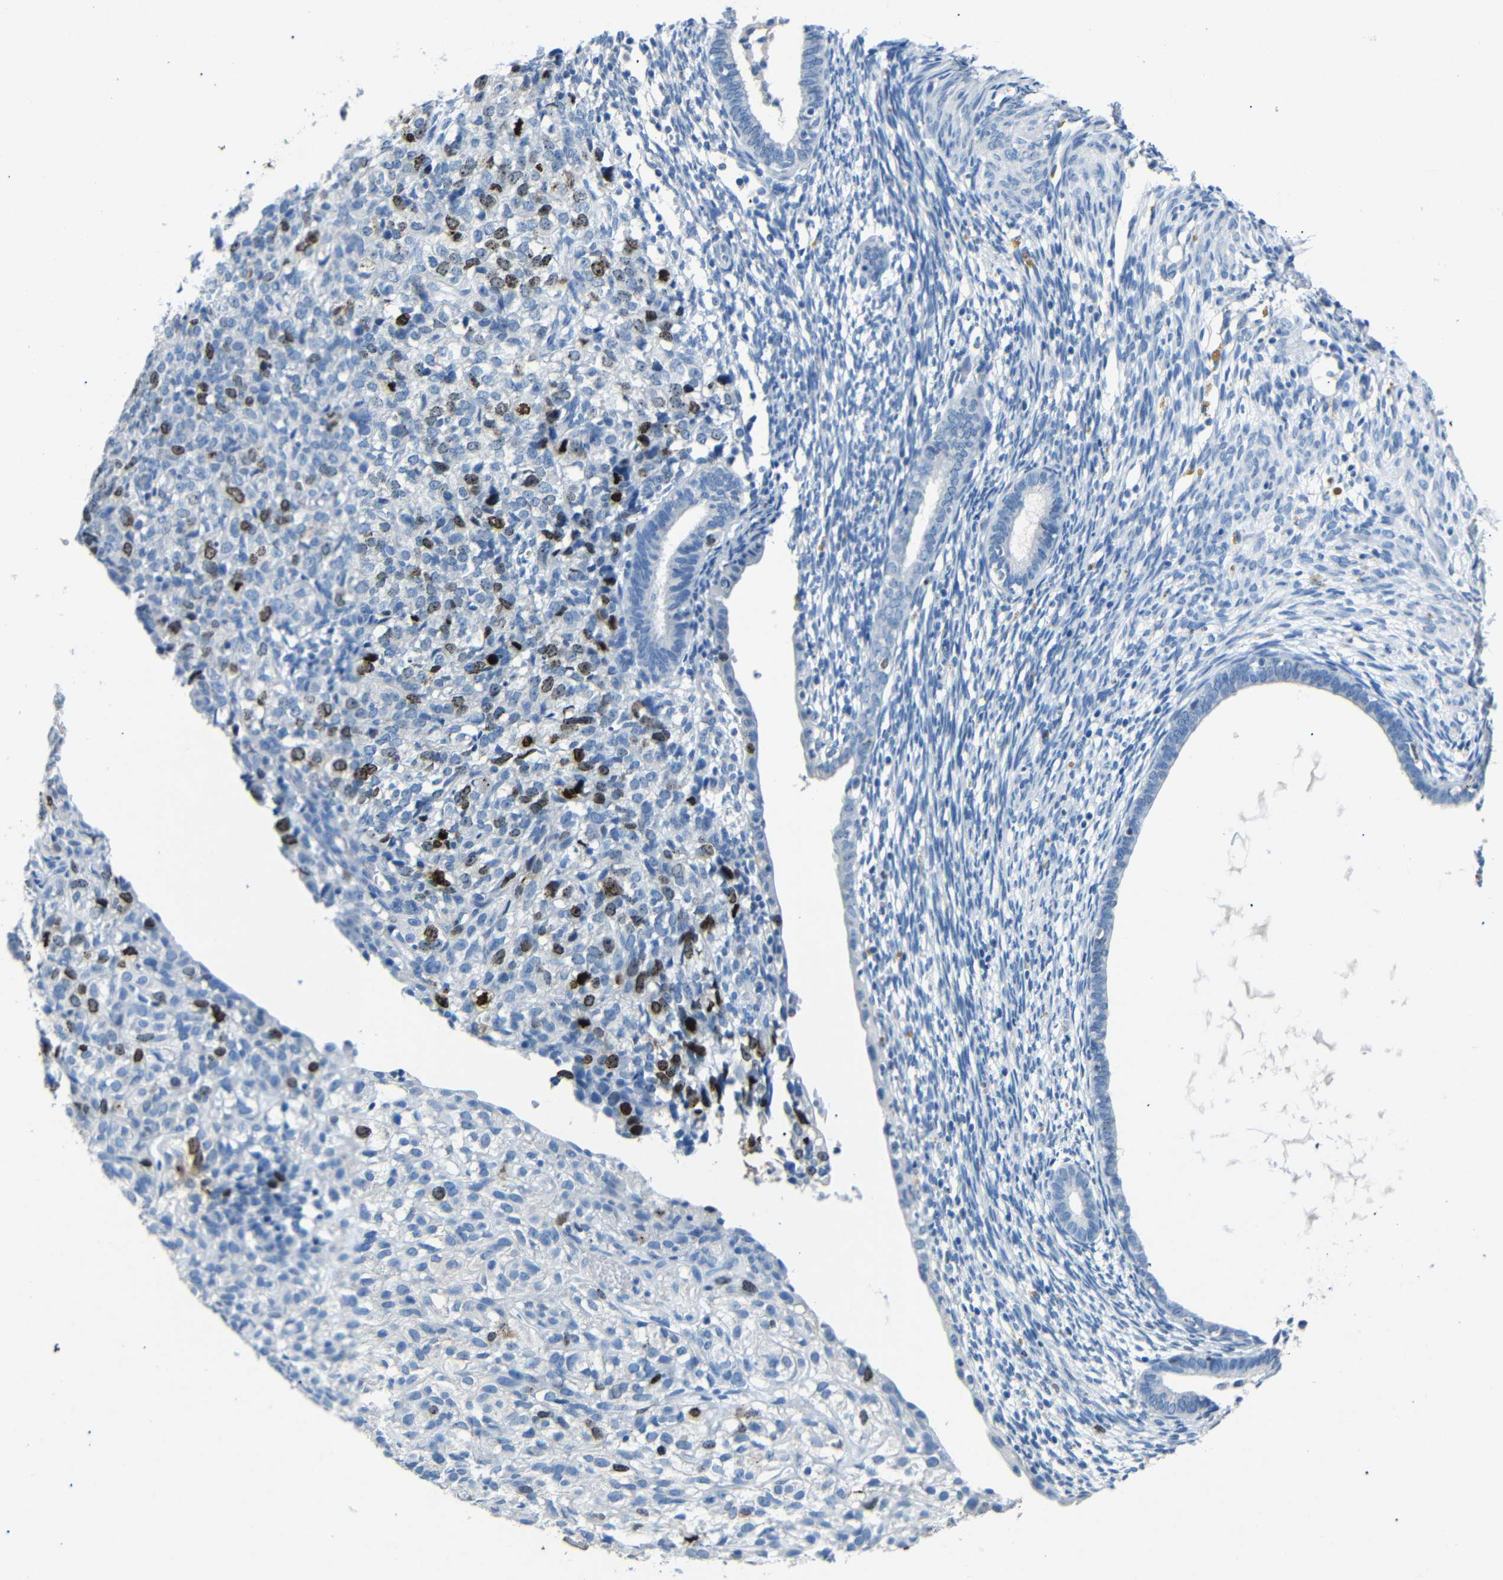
{"staining": {"intensity": "strong", "quantity": "<25%", "location": "nuclear"}, "tissue": "endometrium", "cell_type": "Cells in endometrial stroma", "image_type": "normal", "snomed": [{"axis": "morphology", "description": "Normal tissue, NOS"}, {"axis": "morphology", "description": "Adenocarcinoma, NOS"}, {"axis": "topography", "description": "Endometrium"}, {"axis": "topography", "description": "Ovary"}], "caption": "This histopathology image exhibits normal endometrium stained with immunohistochemistry (IHC) to label a protein in brown. The nuclear of cells in endometrial stroma show strong positivity for the protein. Nuclei are counter-stained blue.", "gene": "INCENP", "patient": {"sex": "female", "age": 68}}